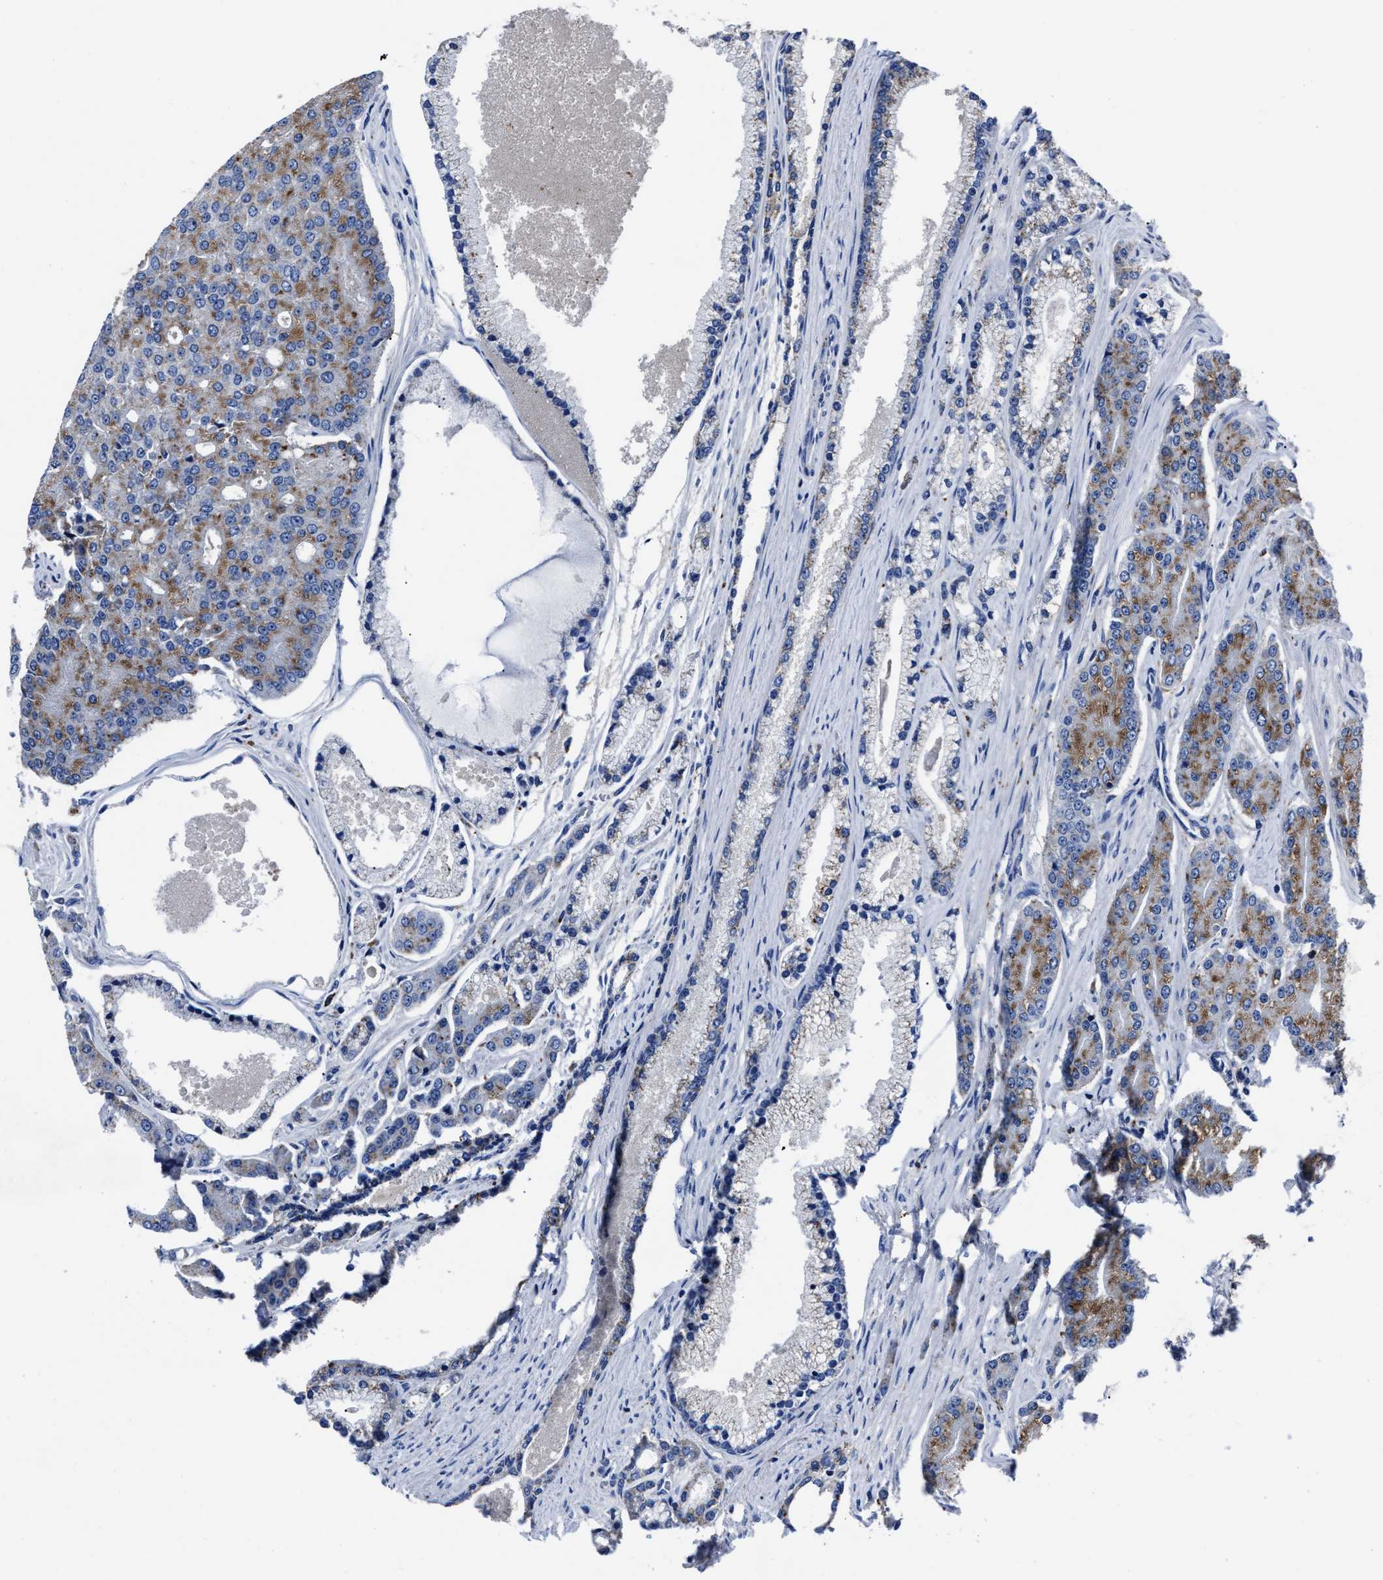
{"staining": {"intensity": "moderate", "quantity": ">75%", "location": "cytoplasmic/membranous"}, "tissue": "prostate cancer", "cell_type": "Tumor cells", "image_type": "cancer", "snomed": [{"axis": "morphology", "description": "Adenocarcinoma, High grade"}, {"axis": "topography", "description": "Prostate"}], "caption": "Protein expression analysis of human high-grade adenocarcinoma (prostate) reveals moderate cytoplasmic/membranous positivity in about >75% of tumor cells.", "gene": "LAMTOR4", "patient": {"sex": "male", "age": 71}}